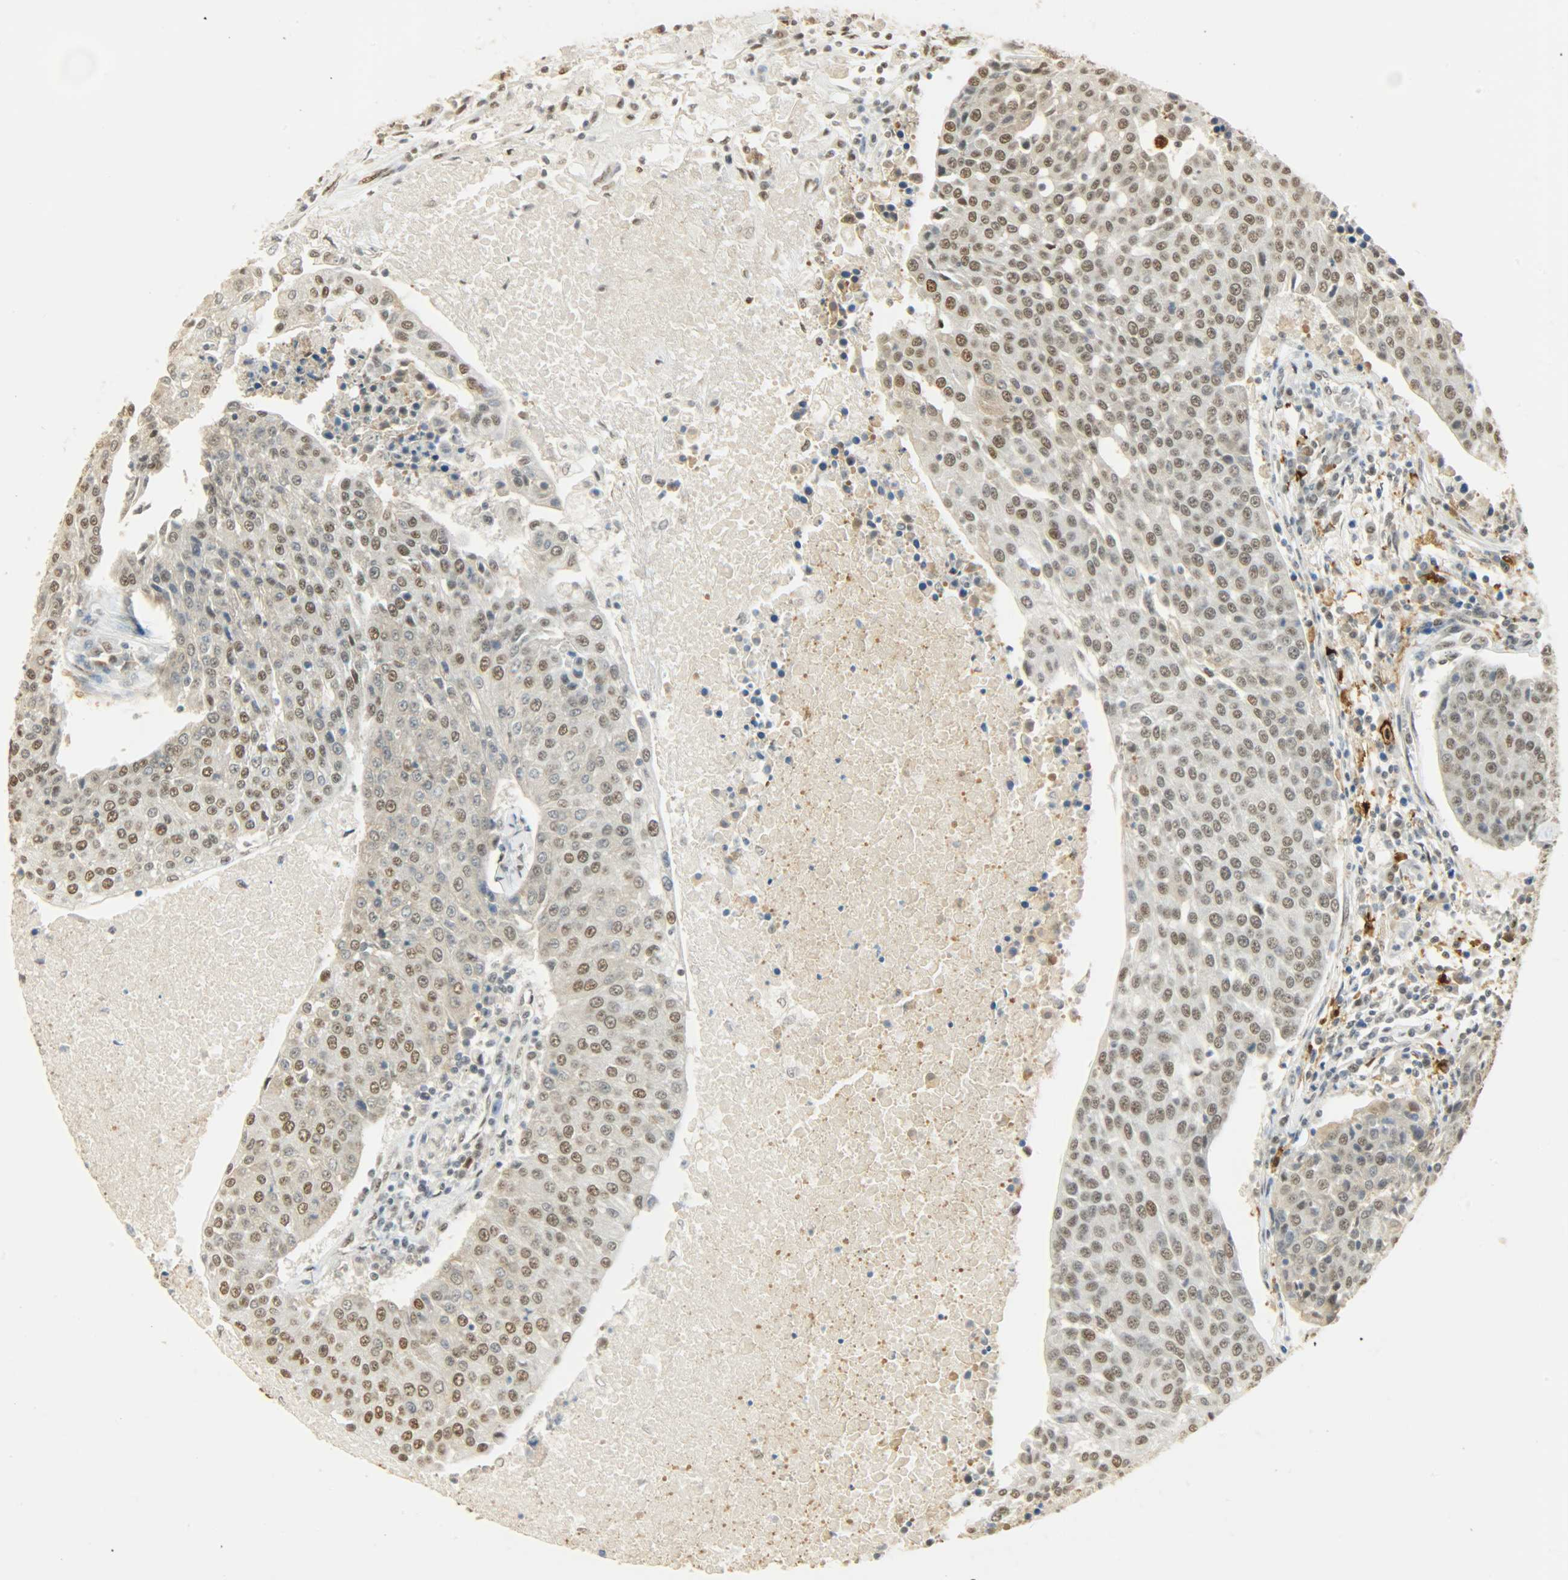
{"staining": {"intensity": "moderate", "quantity": ">75%", "location": "nuclear"}, "tissue": "urothelial cancer", "cell_type": "Tumor cells", "image_type": "cancer", "snomed": [{"axis": "morphology", "description": "Urothelial carcinoma, High grade"}, {"axis": "topography", "description": "Urinary bladder"}], "caption": "Protein staining by immunohistochemistry reveals moderate nuclear positivity in approximately >75% of tumor cells in high-grade urothelial carcinoma.", "gene": "NGFR", "patient": {"sex": "female", "age": 85}}